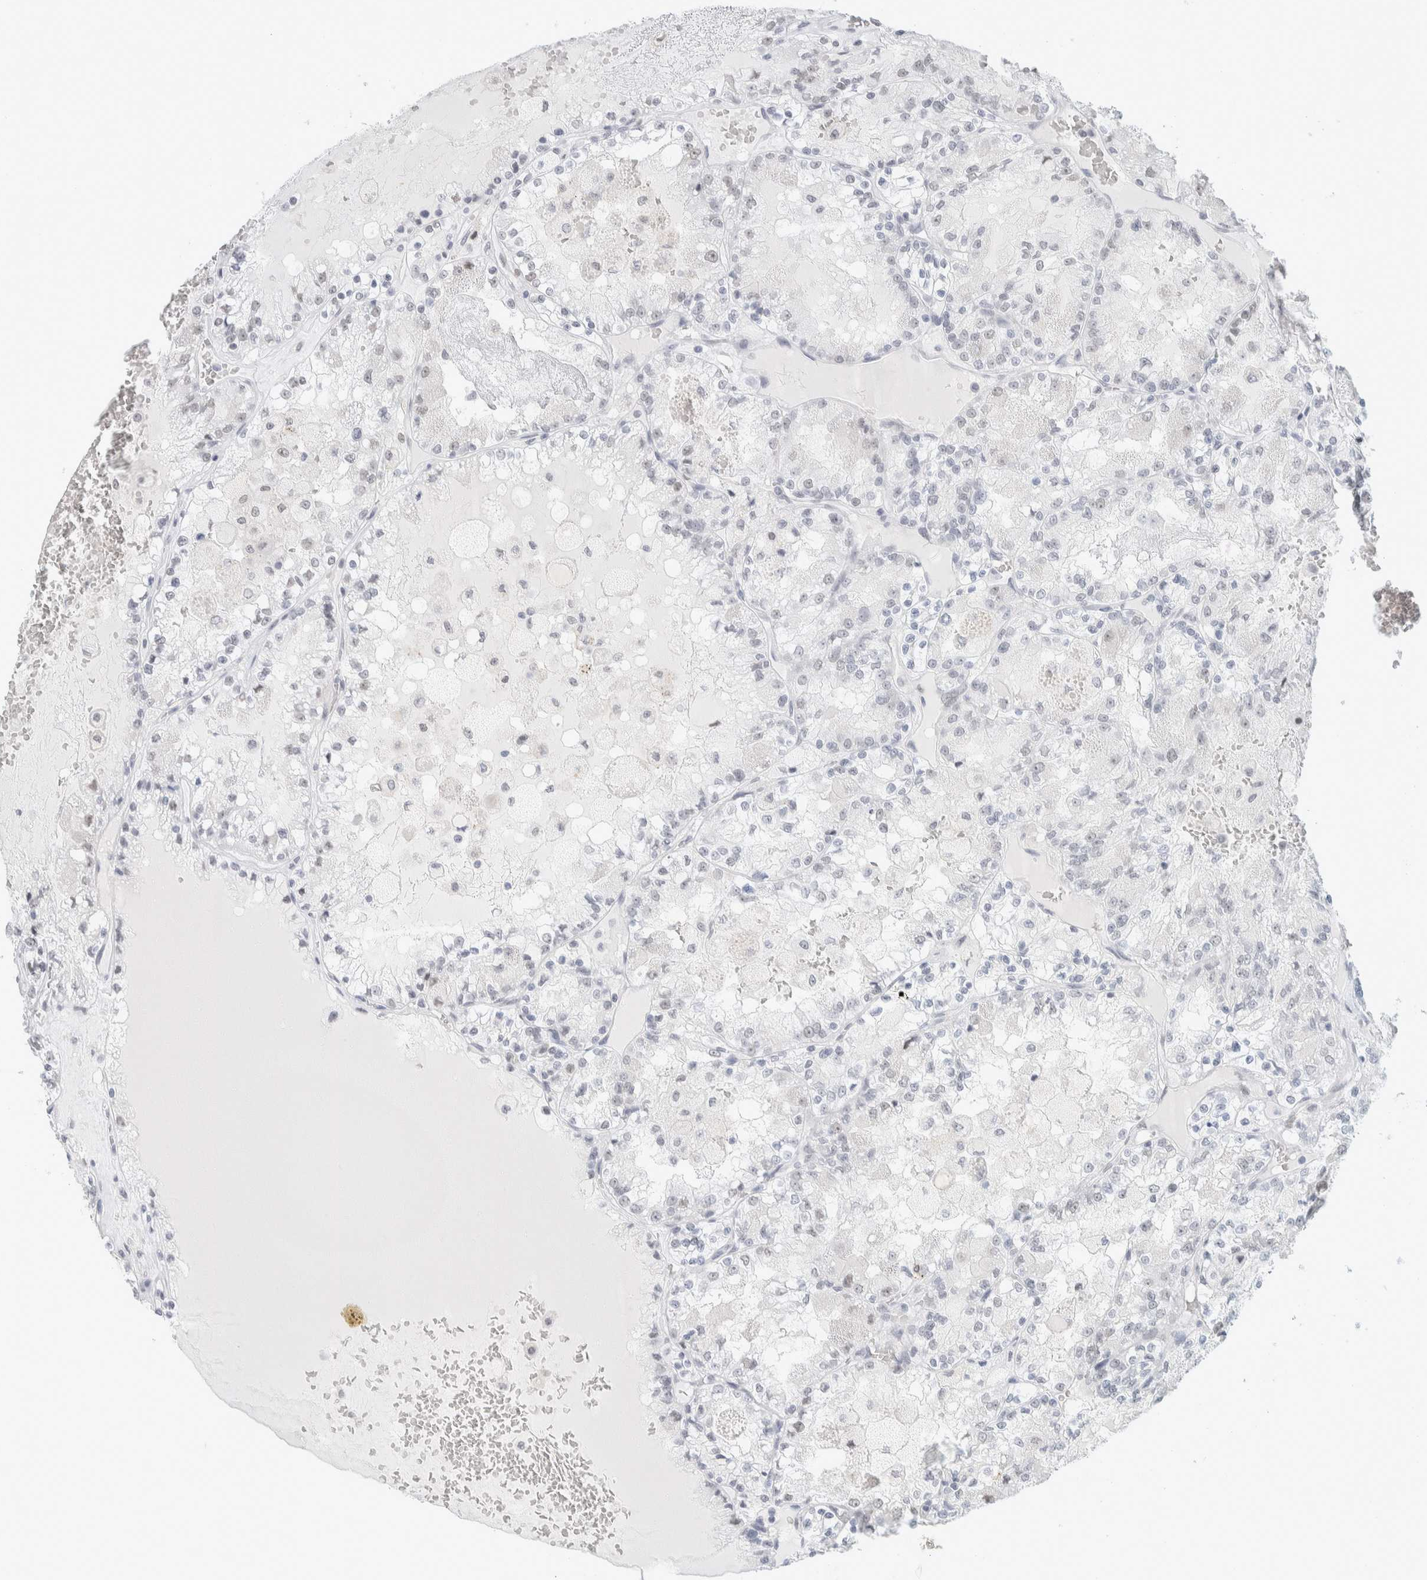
{"staining": {"intensity": "negative", "quantity": "none", "location": "none"}, "tissue": "renal cancer", "cell_type": "Tumor cells", "image_type": "cancer", "snomed": [{"axis": "morphology", "description": "Adenocarcinoma, NOS"}, {"axis": "topography", "description": "Kidney"}], "caption": "Tumor cells are negative for brown protein staining in renal cancer (adenocarcinoma).", "gene": "CDH17", "patient": {"sex": "female", "age": 56}}